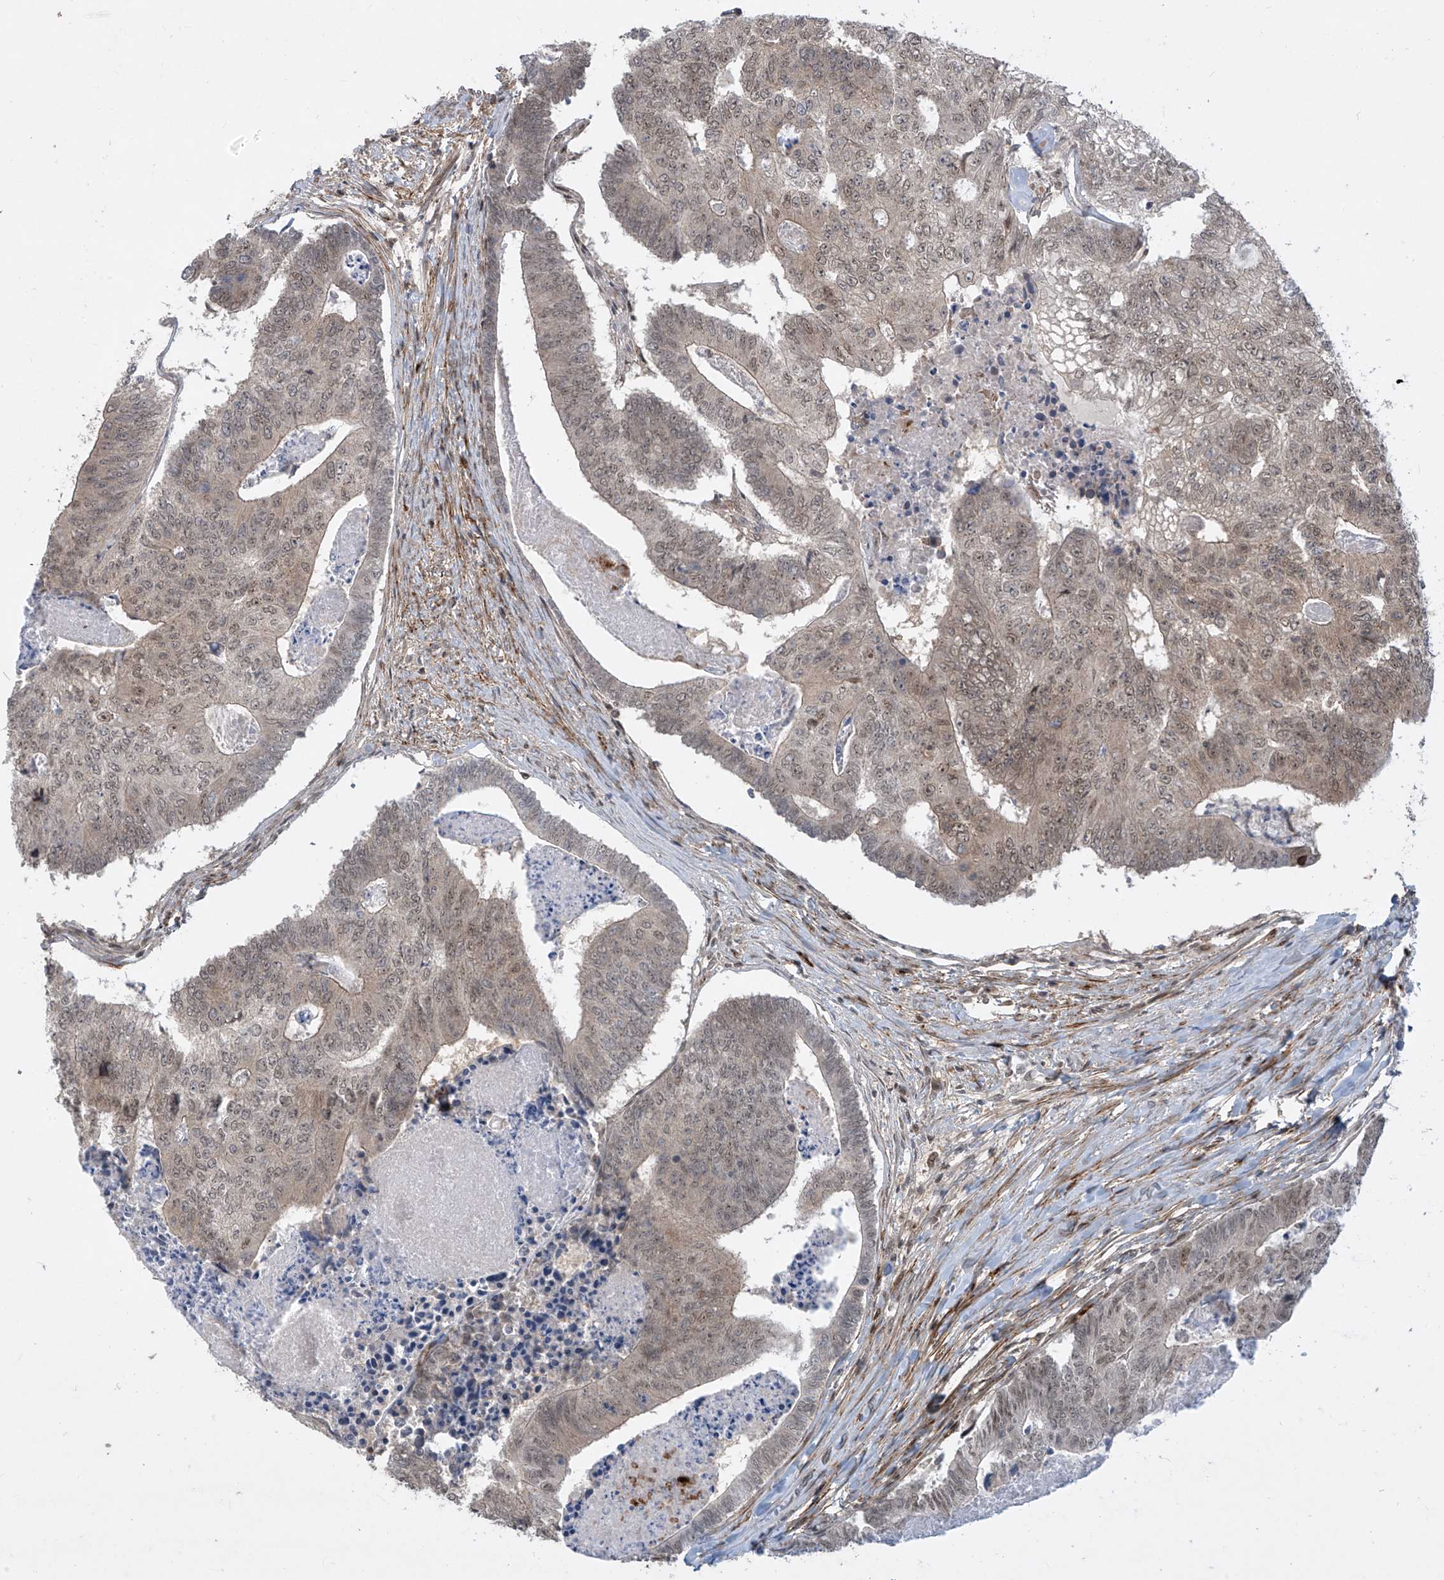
{"staining": {"intensity": "moderate", "quantity": ">75%", "location": "nuclear"}, "tissue": "colorectal cancer", "cell_type": "Tumor cells", "image_type": "cancer", "snomed": [{"axis": "morphology", "description": "Adenocarcinoma, NOS"}, {"axis": "topography", "description": "Colon"}], "caption": "About >75% of tumor cells in human colorectal cancer (adenocarcinoma) demonstrate moderate nuclear protein positivity as visualized by brown immunohistochemical staining.", "gene": "LAGE3", "patient": {"sex": "female", "age": 67}}